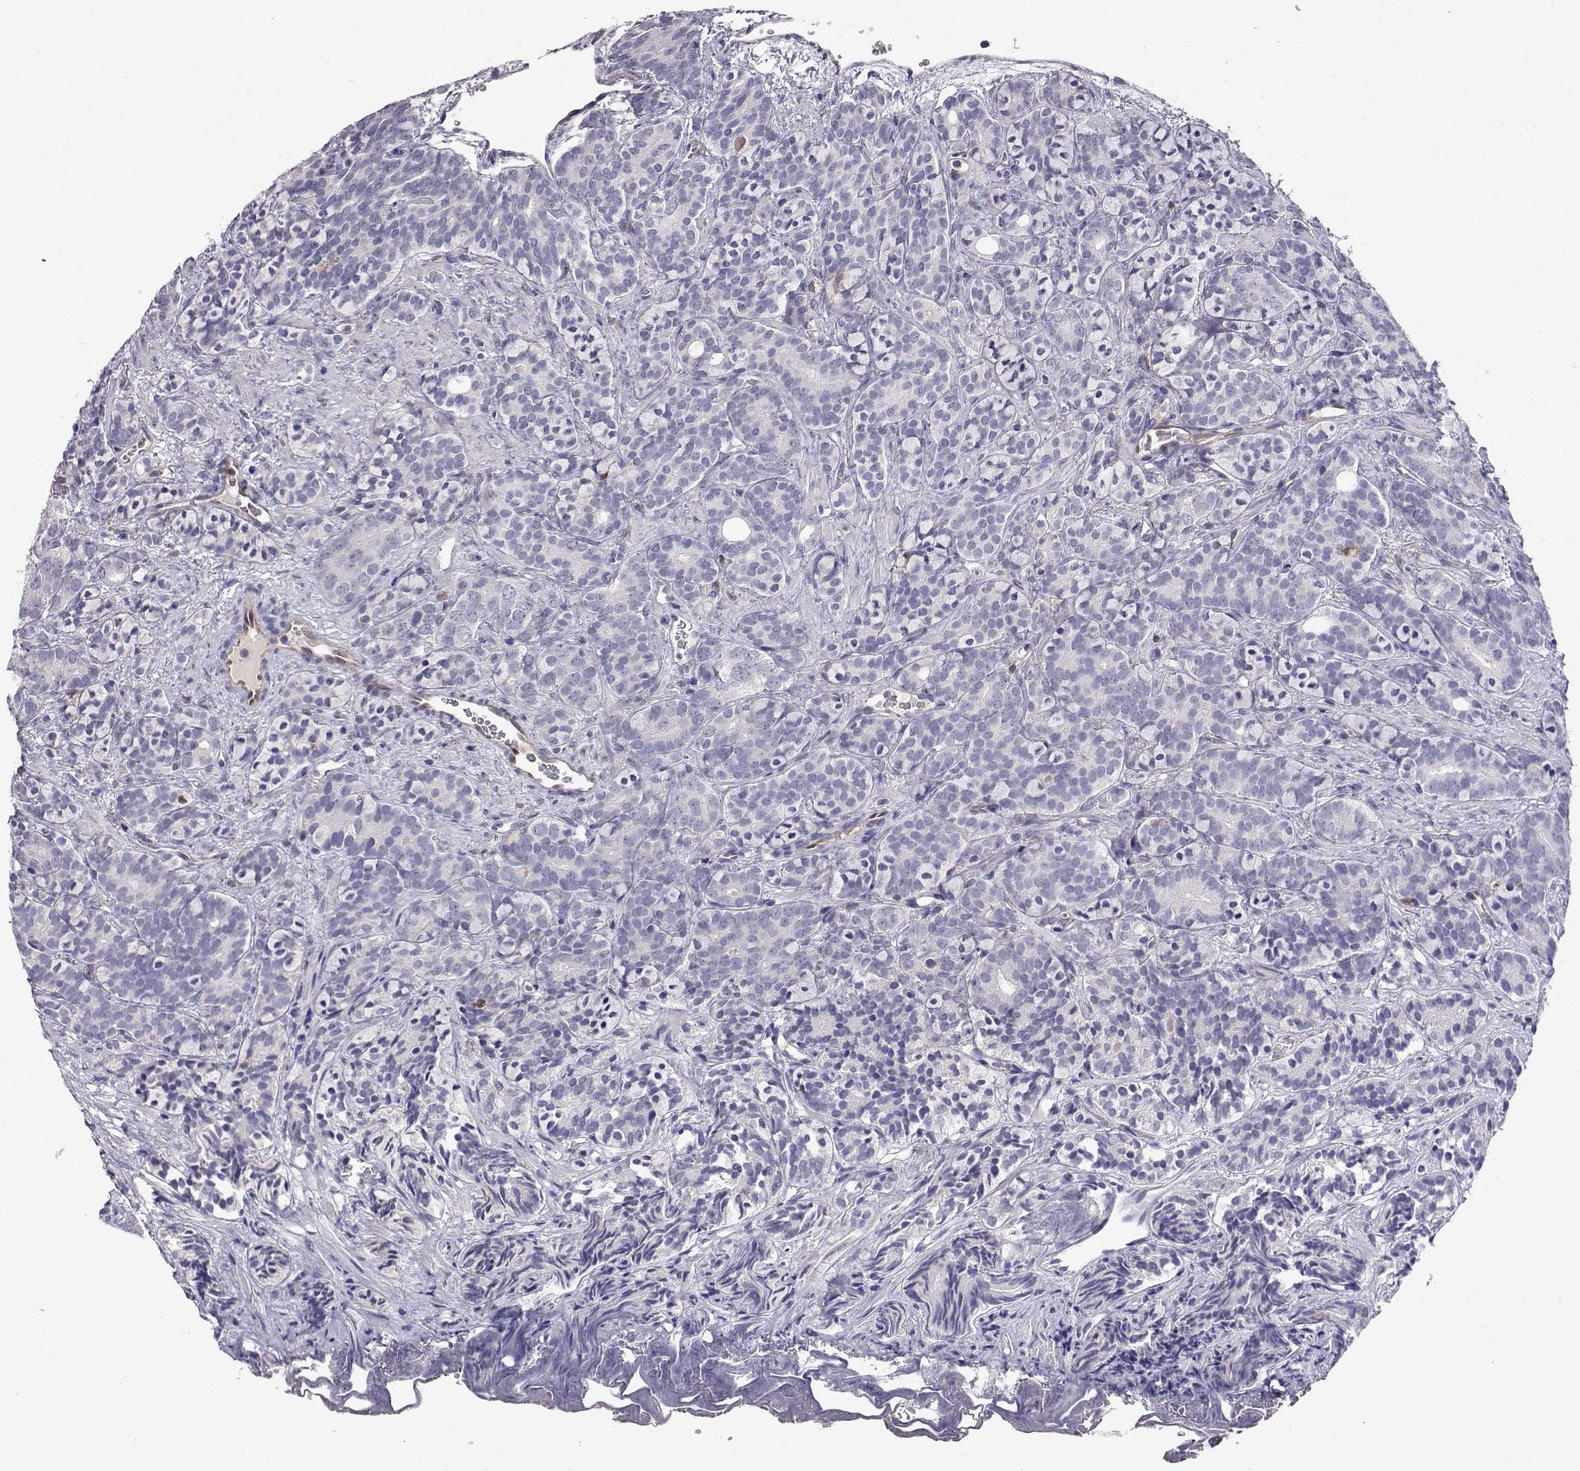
{"staining": {"intensity": "negative", "quantity": "none", "location": "none"}, "tissue": "prostate cancer", "cell_type": "Tumor cells", "image_type": "cancer", "snomed": [{"axis": "morphology", "description": "Adenocarcinoma, High grade"}, {"axis": "topography", "description": "Prostate"}], "caption": "Tumor cells are negative for protein expression in human prostate cancer.", "gene": "AKR1B1", "patient": {"sex": "male", "age": 84}}